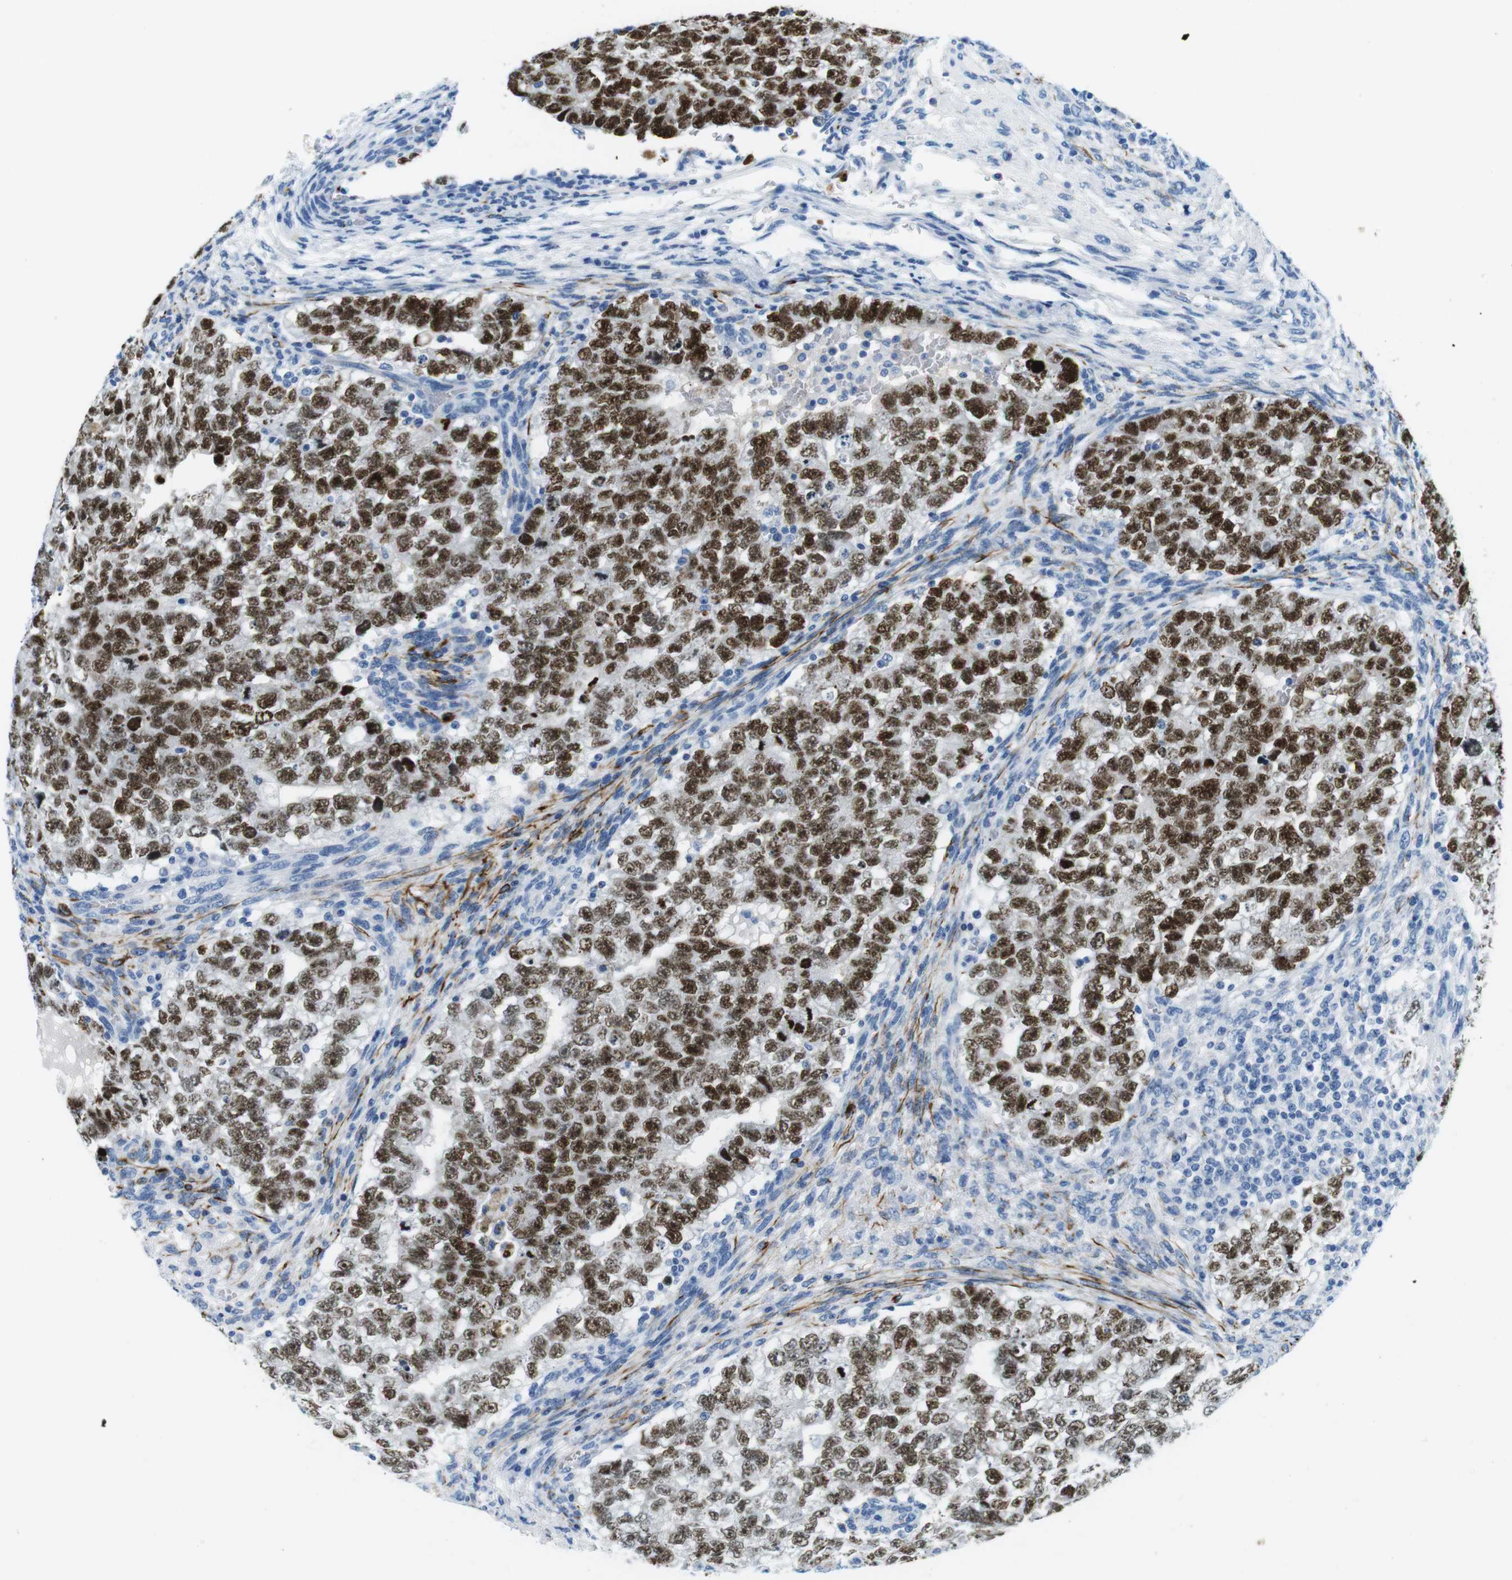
{"staining": {"intensity": "moderate", "quantity": ">75%", "location": "nuclear"}, "tissue": "testis cancer", "cell_type": "Tumor cells", "image_type": "cancer", "snomed": [{"axis": "morphology", "description": "Seminoma, NOS"}, {"axis": "morphology", "description": "Carcinoma, Embryonal, NOS"}, {"axis": "topography", "description": "Testis"}], "caption": "The photomicrograph demonstrates a brown stain indicating the presence of a protein in the nuclear of tumor cells in testis cancer. (IHC, brightfield microscopy, high magnification).", "gene": "TFAP2C", "patient": {"sex": "male", "age": 38}}